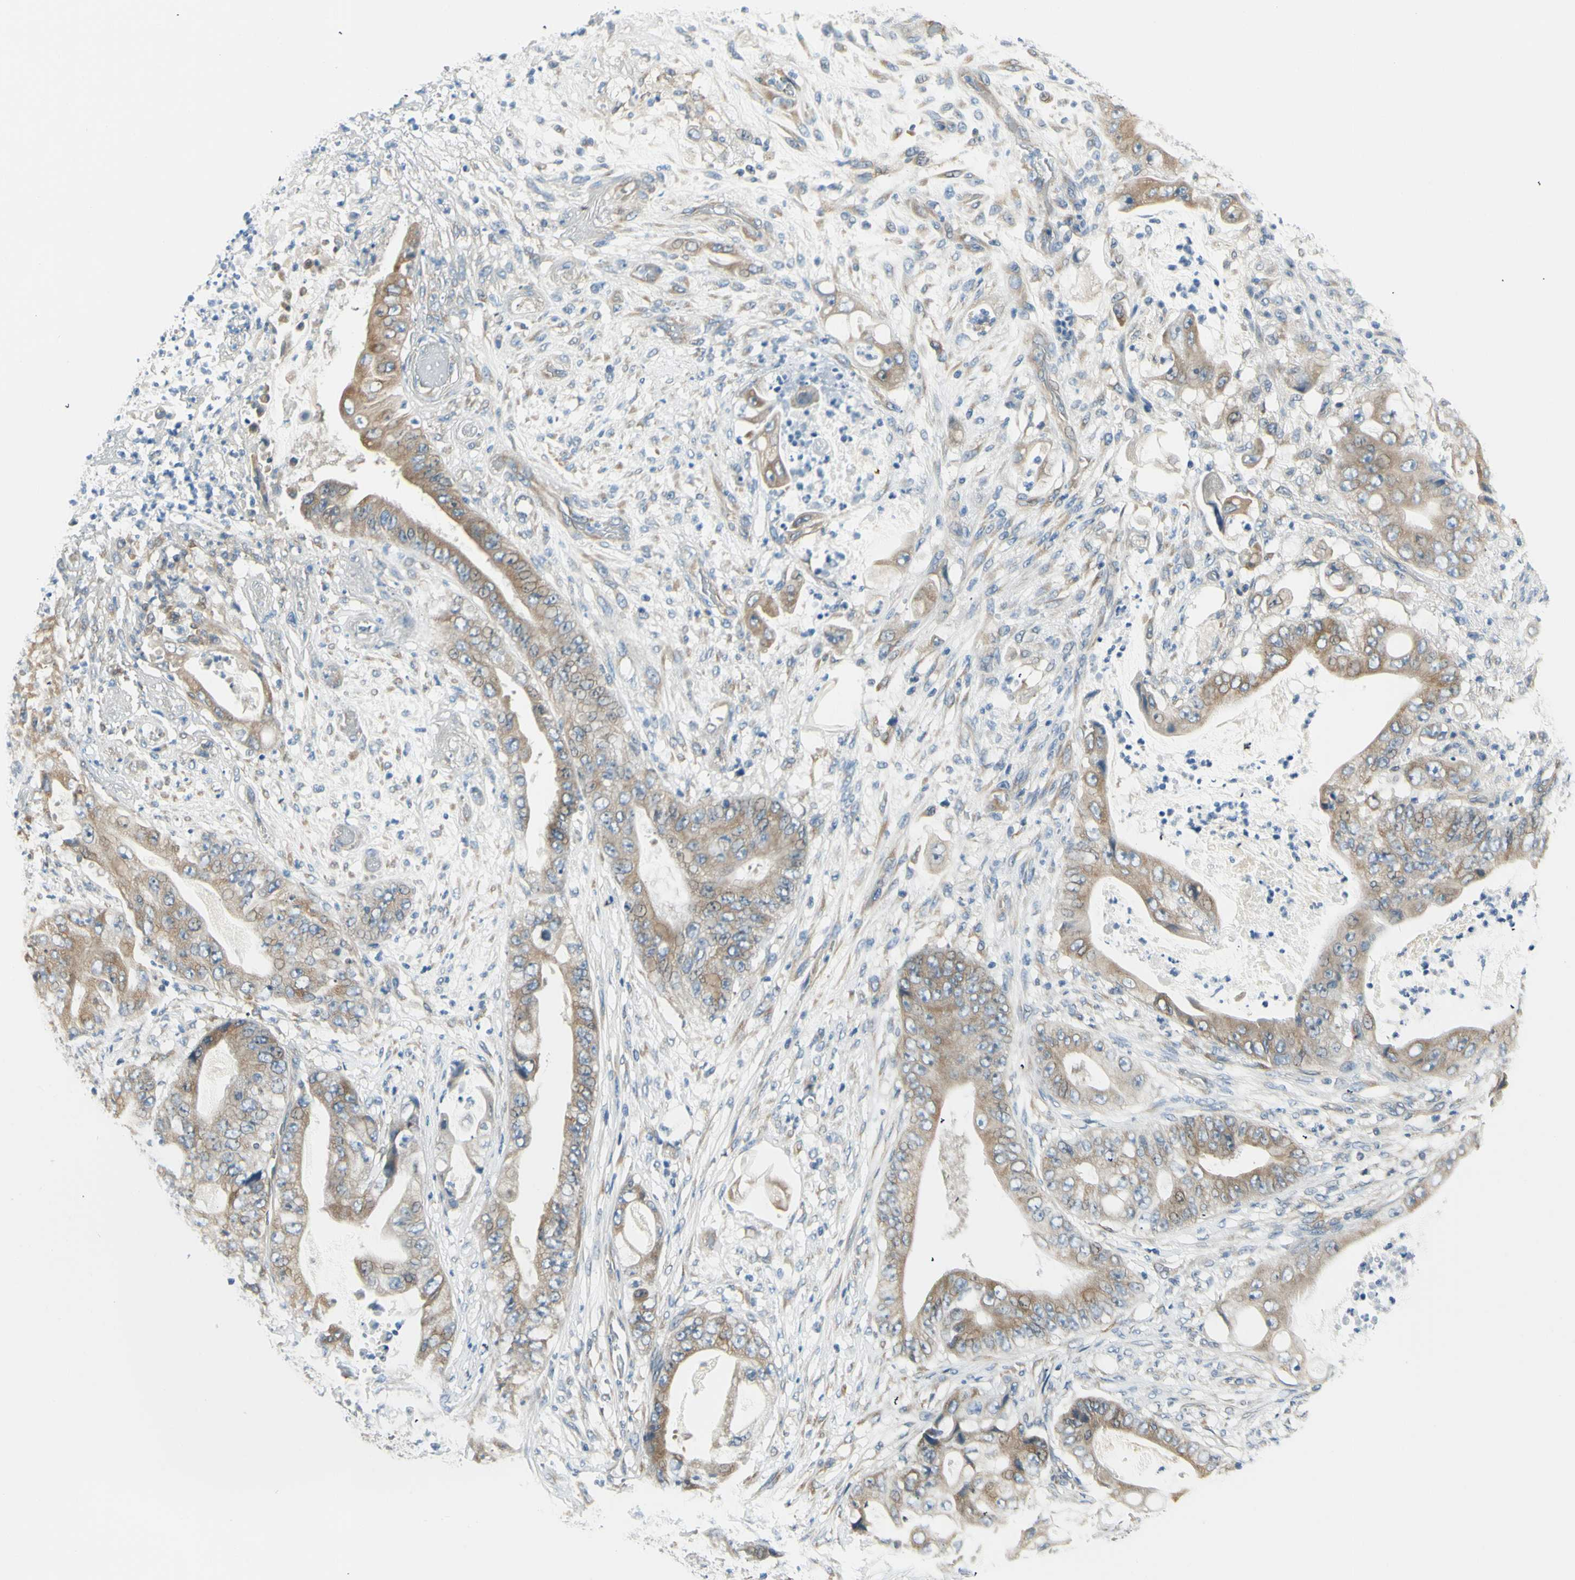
{"staining": {"intensity": "weak", "quantity": ">75%", "location": "cytoplasmic/membranous"}, "tissue": "stomach cancer", "cell_type": "Tumor cells", "image_type": "cancer", "snomed": [{"axis": "morphology", "description": "Adenocarcinoma, NOS"}, {"axis": "topography", "description": "Stomach"}], "caption": "Immunohistochemistry (IHC) (DAB (3,3'-diaminobenzidine)) staining of adenocarcinoma (stomach) displays weak cytoplasmic/membranous protein staining in about >75% of tumor cells.", "gene": "IGDCC4", "patient": {"sex": "female", "age": 73}}